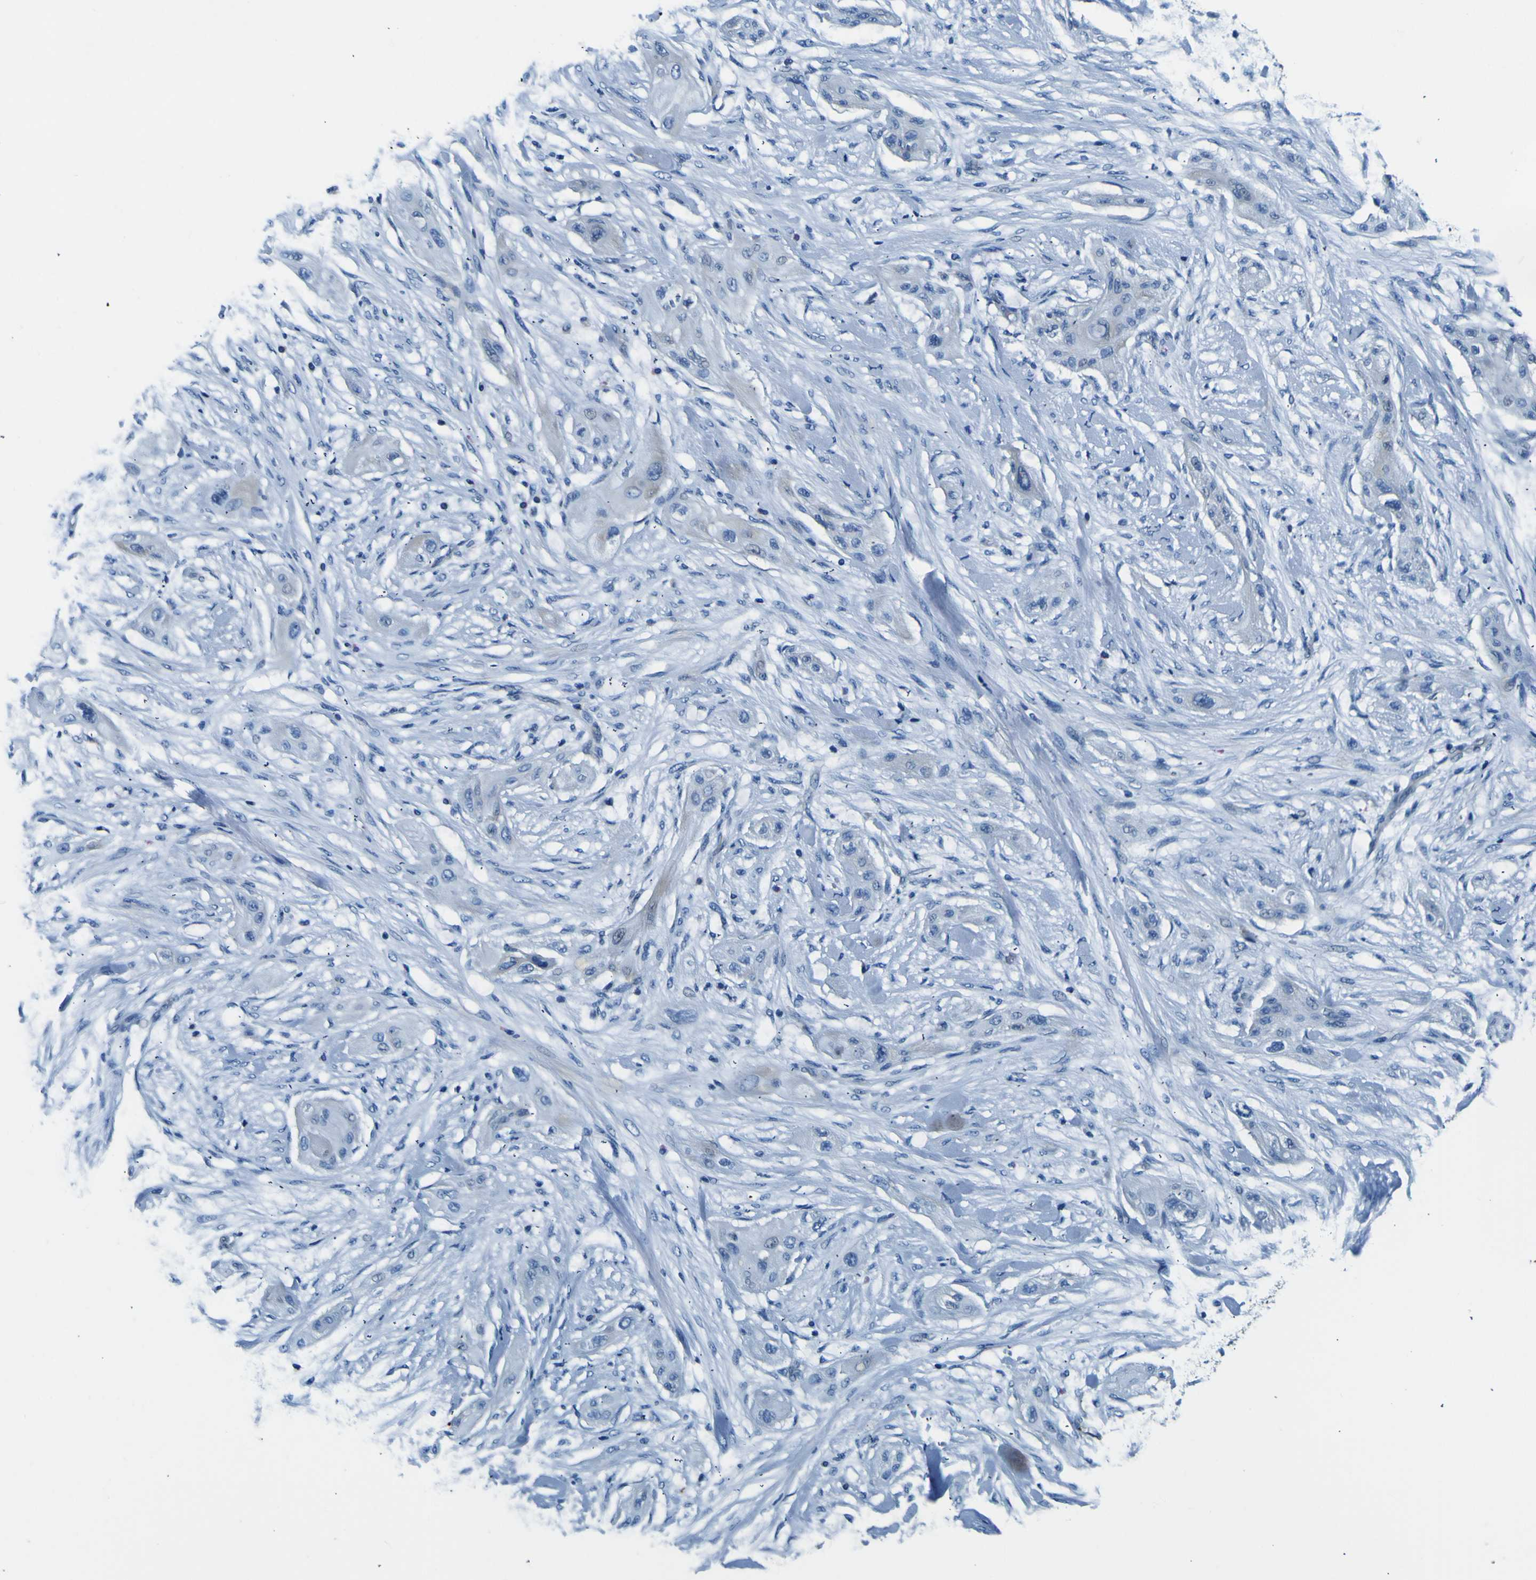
{"staining": {"intensity": "negative", "quantity": "none", "location": "none"}, "tissue": "lung cancer", "cell_type": "Tumor cells", "image_type": "cancer", "snomed": [{"axis": "morphology", "description": "Squamous cell carcinoma, NOS"}, {"axis": "topography", "description": "Lung"}], "caption": "Tumor cells show no significant expression in squamous cell carcinoma (lung). (DAB (3,3'-diaminobenzidine) immunohistochemistry (IHC) visualized using brightfield microscopy, high magnification).", "gene": "ADGRA2", "patient": {"sex": "female", "age": 47}}